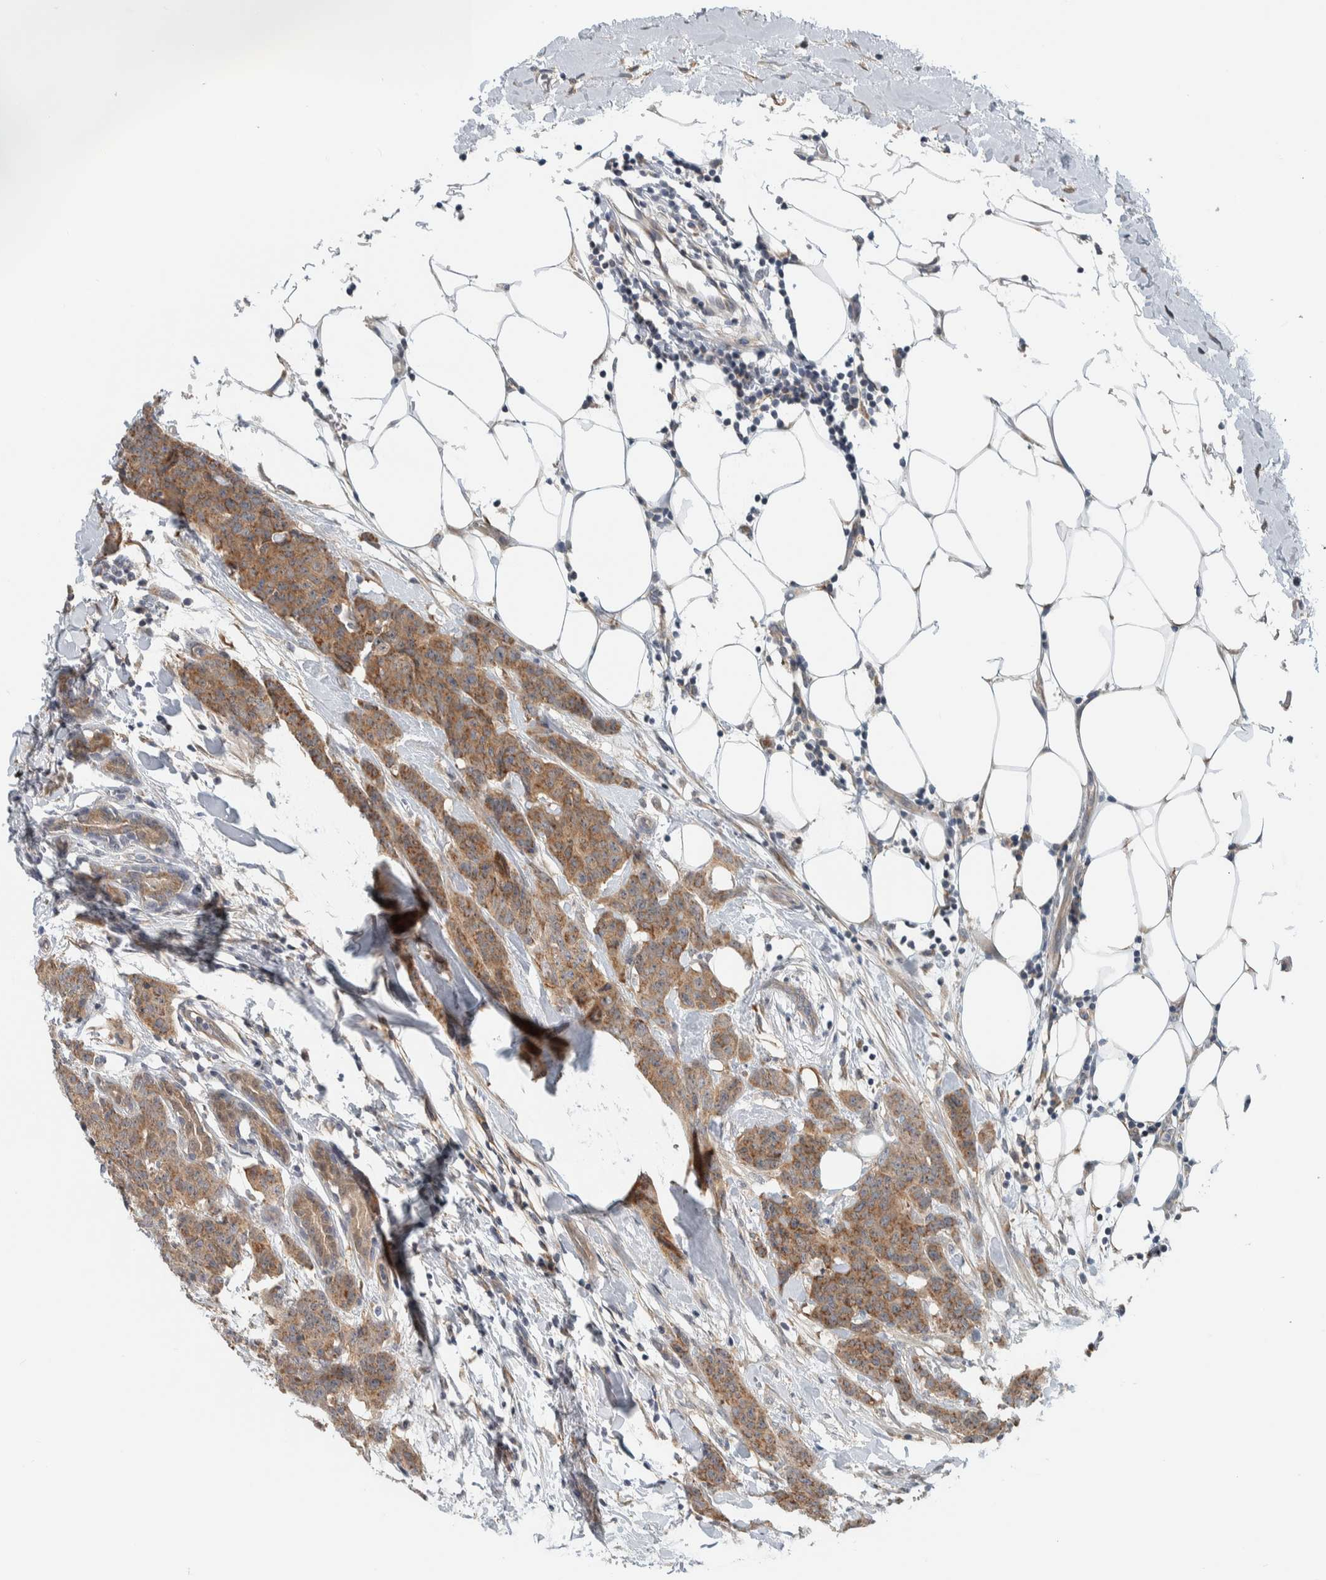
{"staining": {"intensity": "moderate", "quantity": ">75%", "location": "cytoplasmic/membranous"}, "tissue": "breast cancer", "cell_type": "Tumor cells", "image_type": "cancer", "snomed": [{"axis": "morphology", "description": "Normal tissue, NOS"}, {"axis": "morphology", "description": "Duct carcinoma"}, {"axis": "topography", "description": "Breast"}], "caption": "Immunohistochemical staining of breast cancer (invasive ductal carcinoma) displays medium levels of moderate cytoplasmic/membranous positivity in approximately >75% of tumor cells.", "gene": "RERE", "patient": {"sex": "female", "age": 40}}